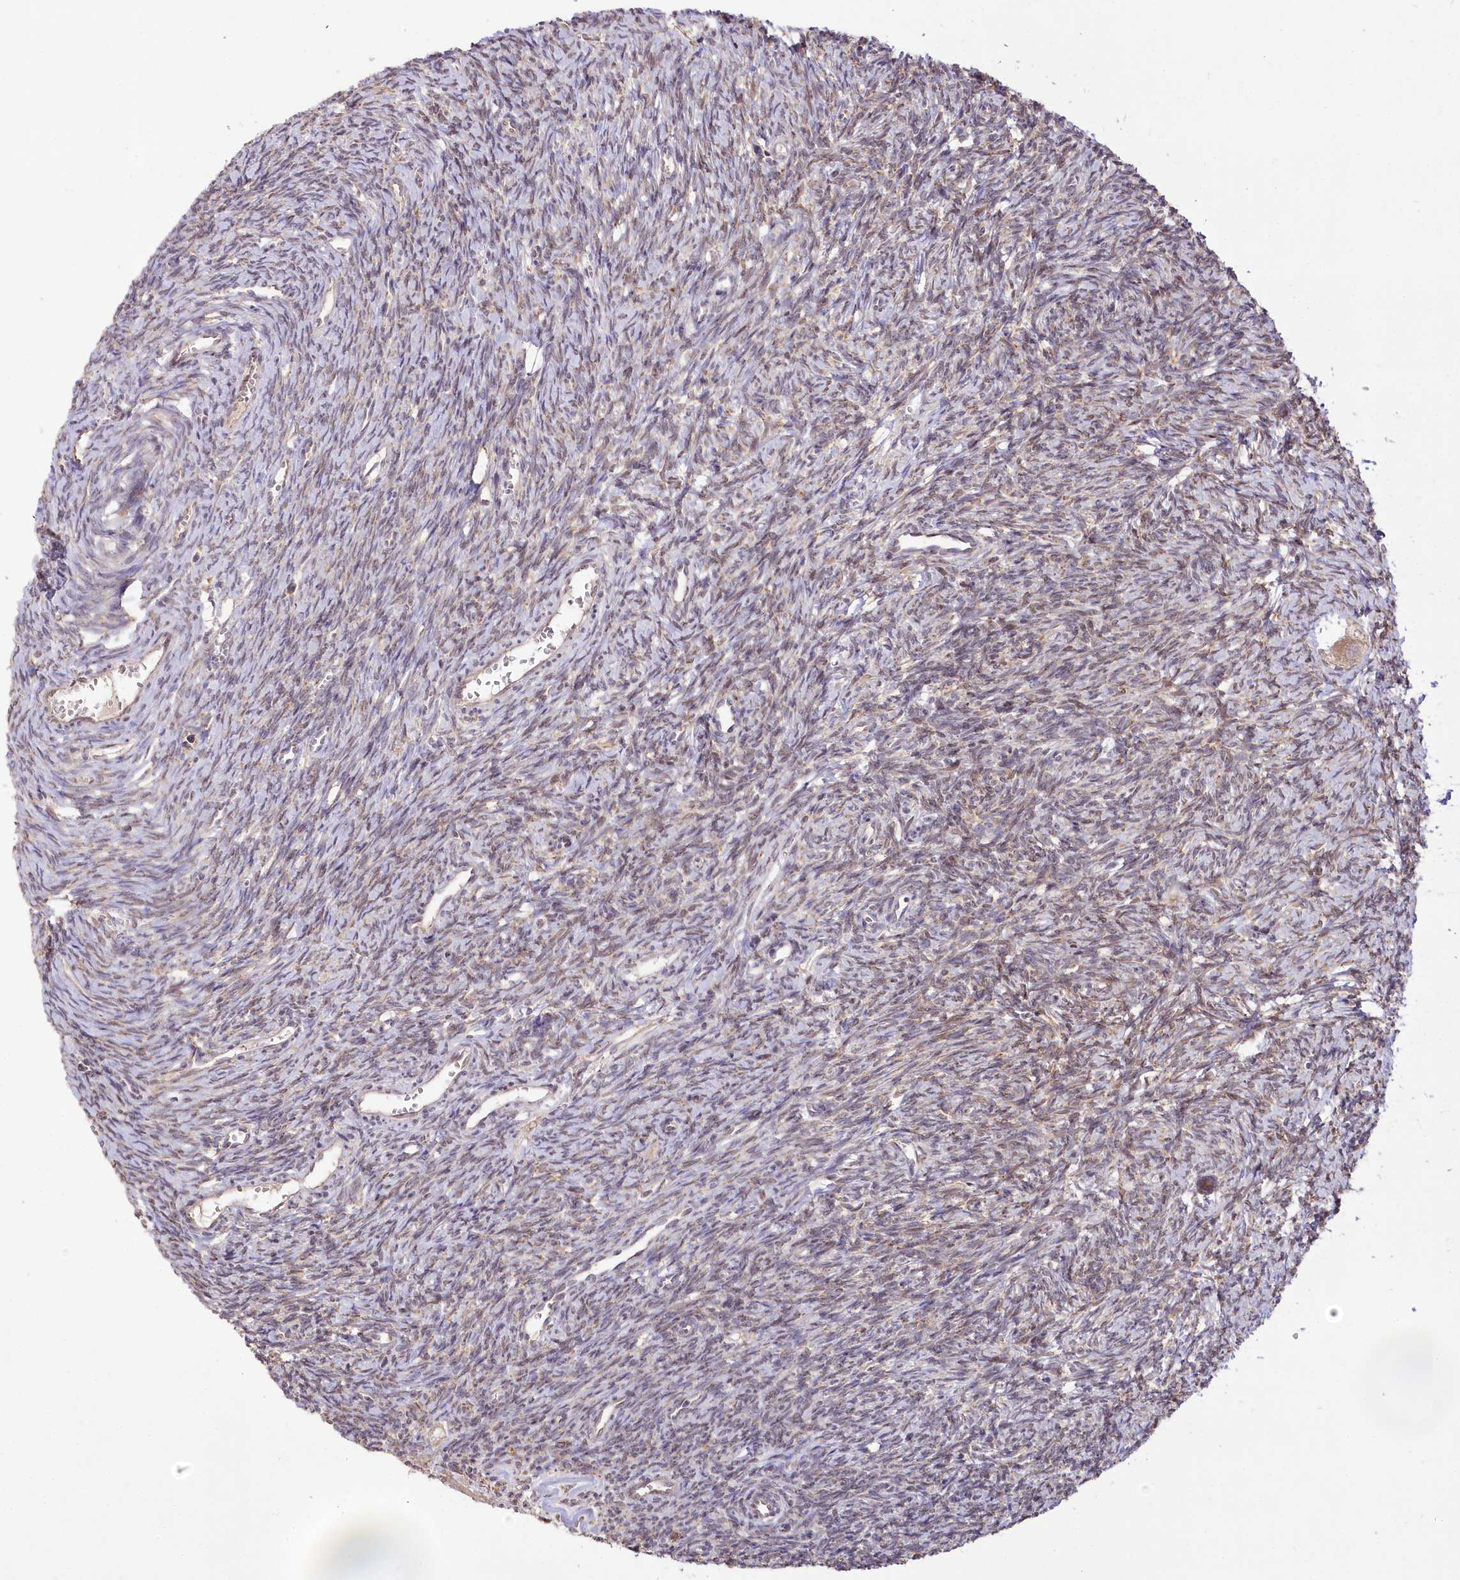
{"staining": {"intensity": "weak", "quantity": ">75%", "location": "cytoplasmic/membranous"}, "tissue": "ovary", "cell_type": "Ovarian stroma cells", "image_type": "normal", "snomed": [{"axis": "morphology", "description": "Normal tissue, NOS"}, {"axis": "topography", "description": "Ovary"}], "caption": "Immunohistochemistry photomicrograph of normal ovary: ovary stained using immunohistochemistry (IHC) demonstrates low levels of weak protein expression localized specifically in the cytoplasmic/membranous of ovarian stroma cells, appearing as a cytoplasmic/membranous brown color.", "gene": "STT3B", "patient": {"sex": "female", "age": 39}}